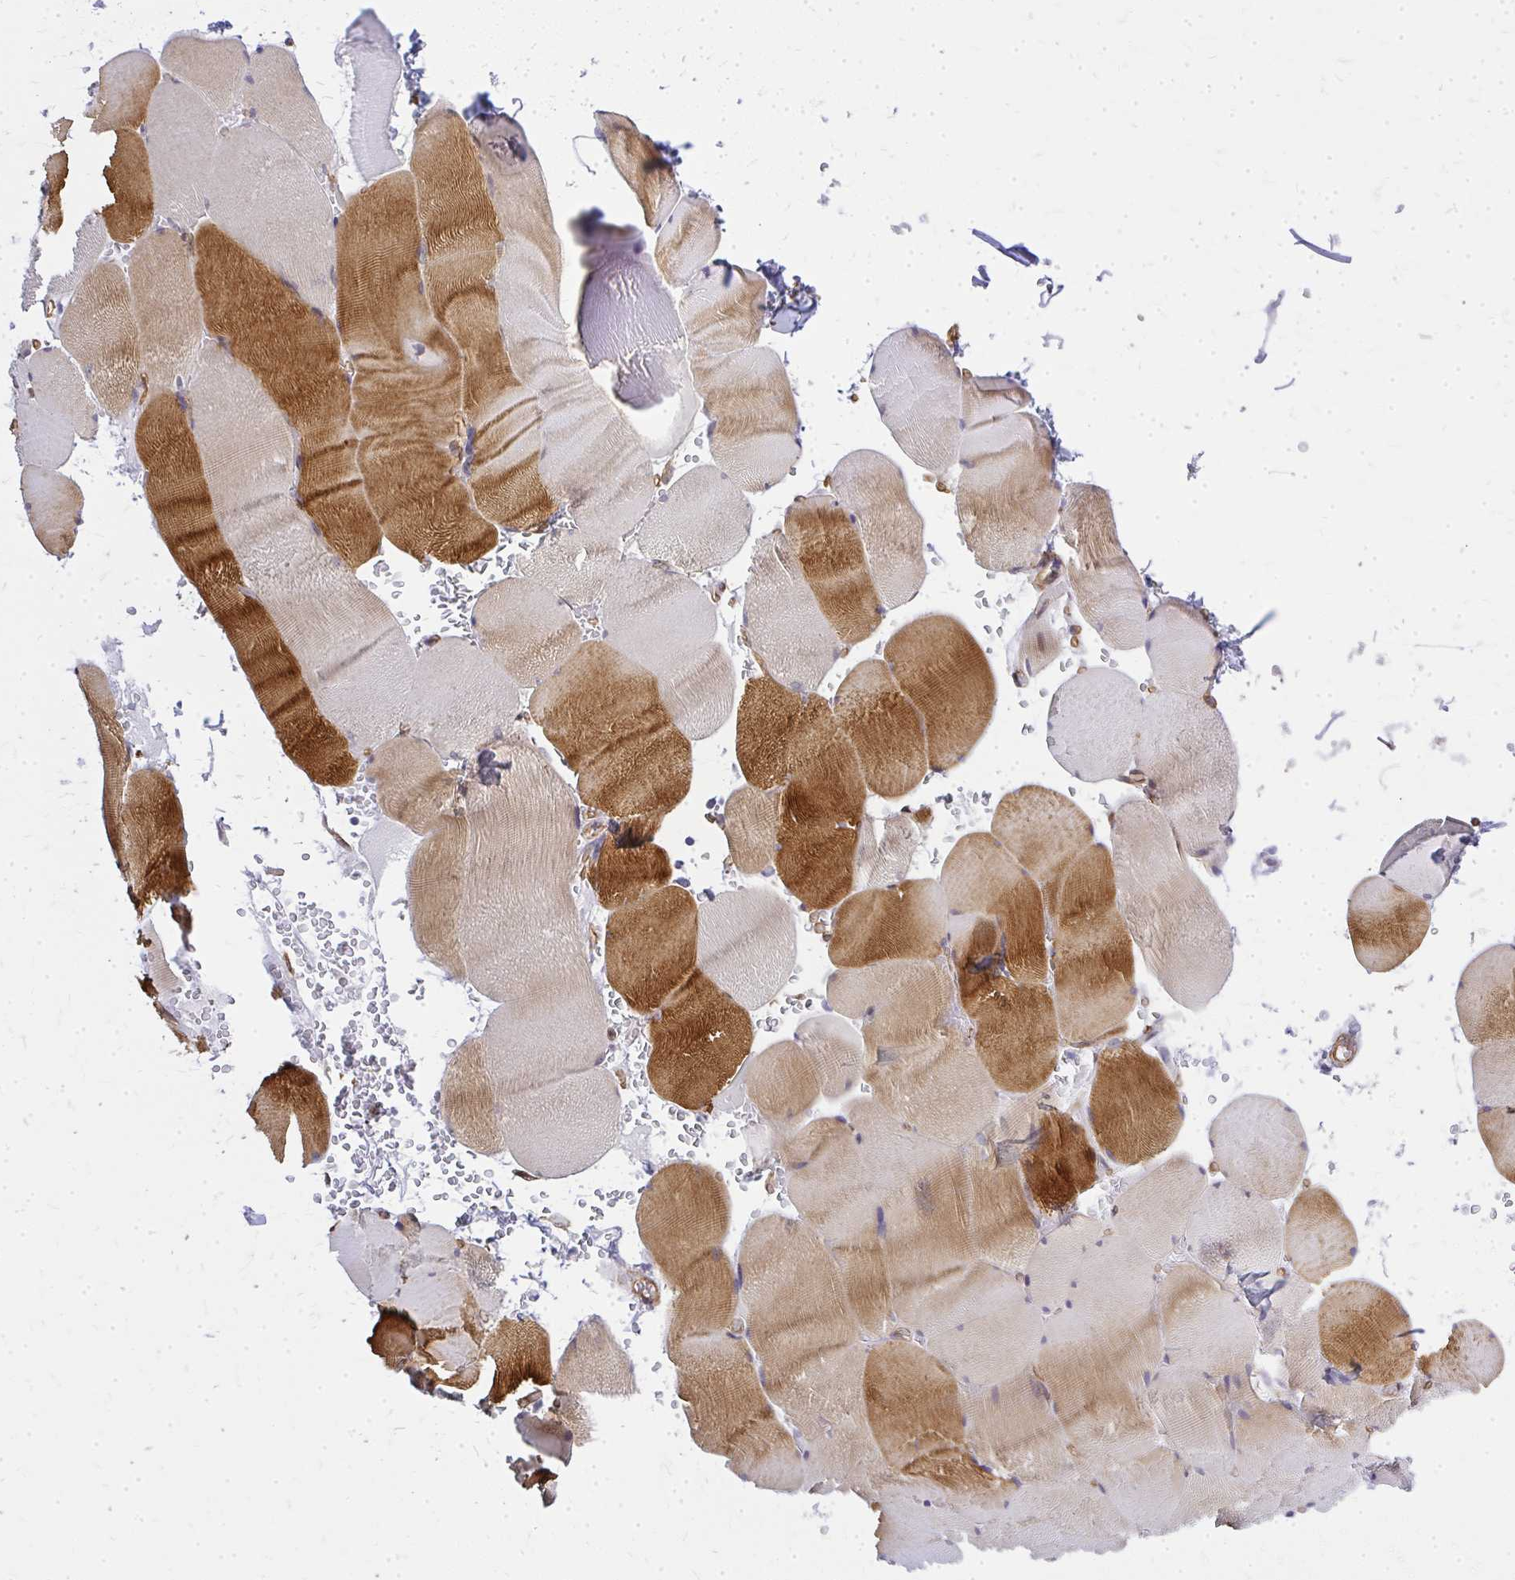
{"staining": {"intensity": "moderate", "quantity": "25%-75%", "location": "cytoplasmic/membranous"}, "tissue": "skeletal muscle", "cell_type": "Myocytes", "image_type": "normal", "snomed": [{"axis": "morphology", "description": "Normal tissue, NOS"}, {"axis": "topography", "description": "Skeletal muscle"}, {"axis": "topography", "description": "Head-Neck"}], "caption": "The micrograph displays staining of unremarkable skeletal muscle, revealing moderate cytoplasmic/membranous protein expression (brown color) within myocytes. (IHC, brightfield microscopy, high magnification).", "gene": "ENSG00000258472", "patient": {"sex": "male", "age": 66}}